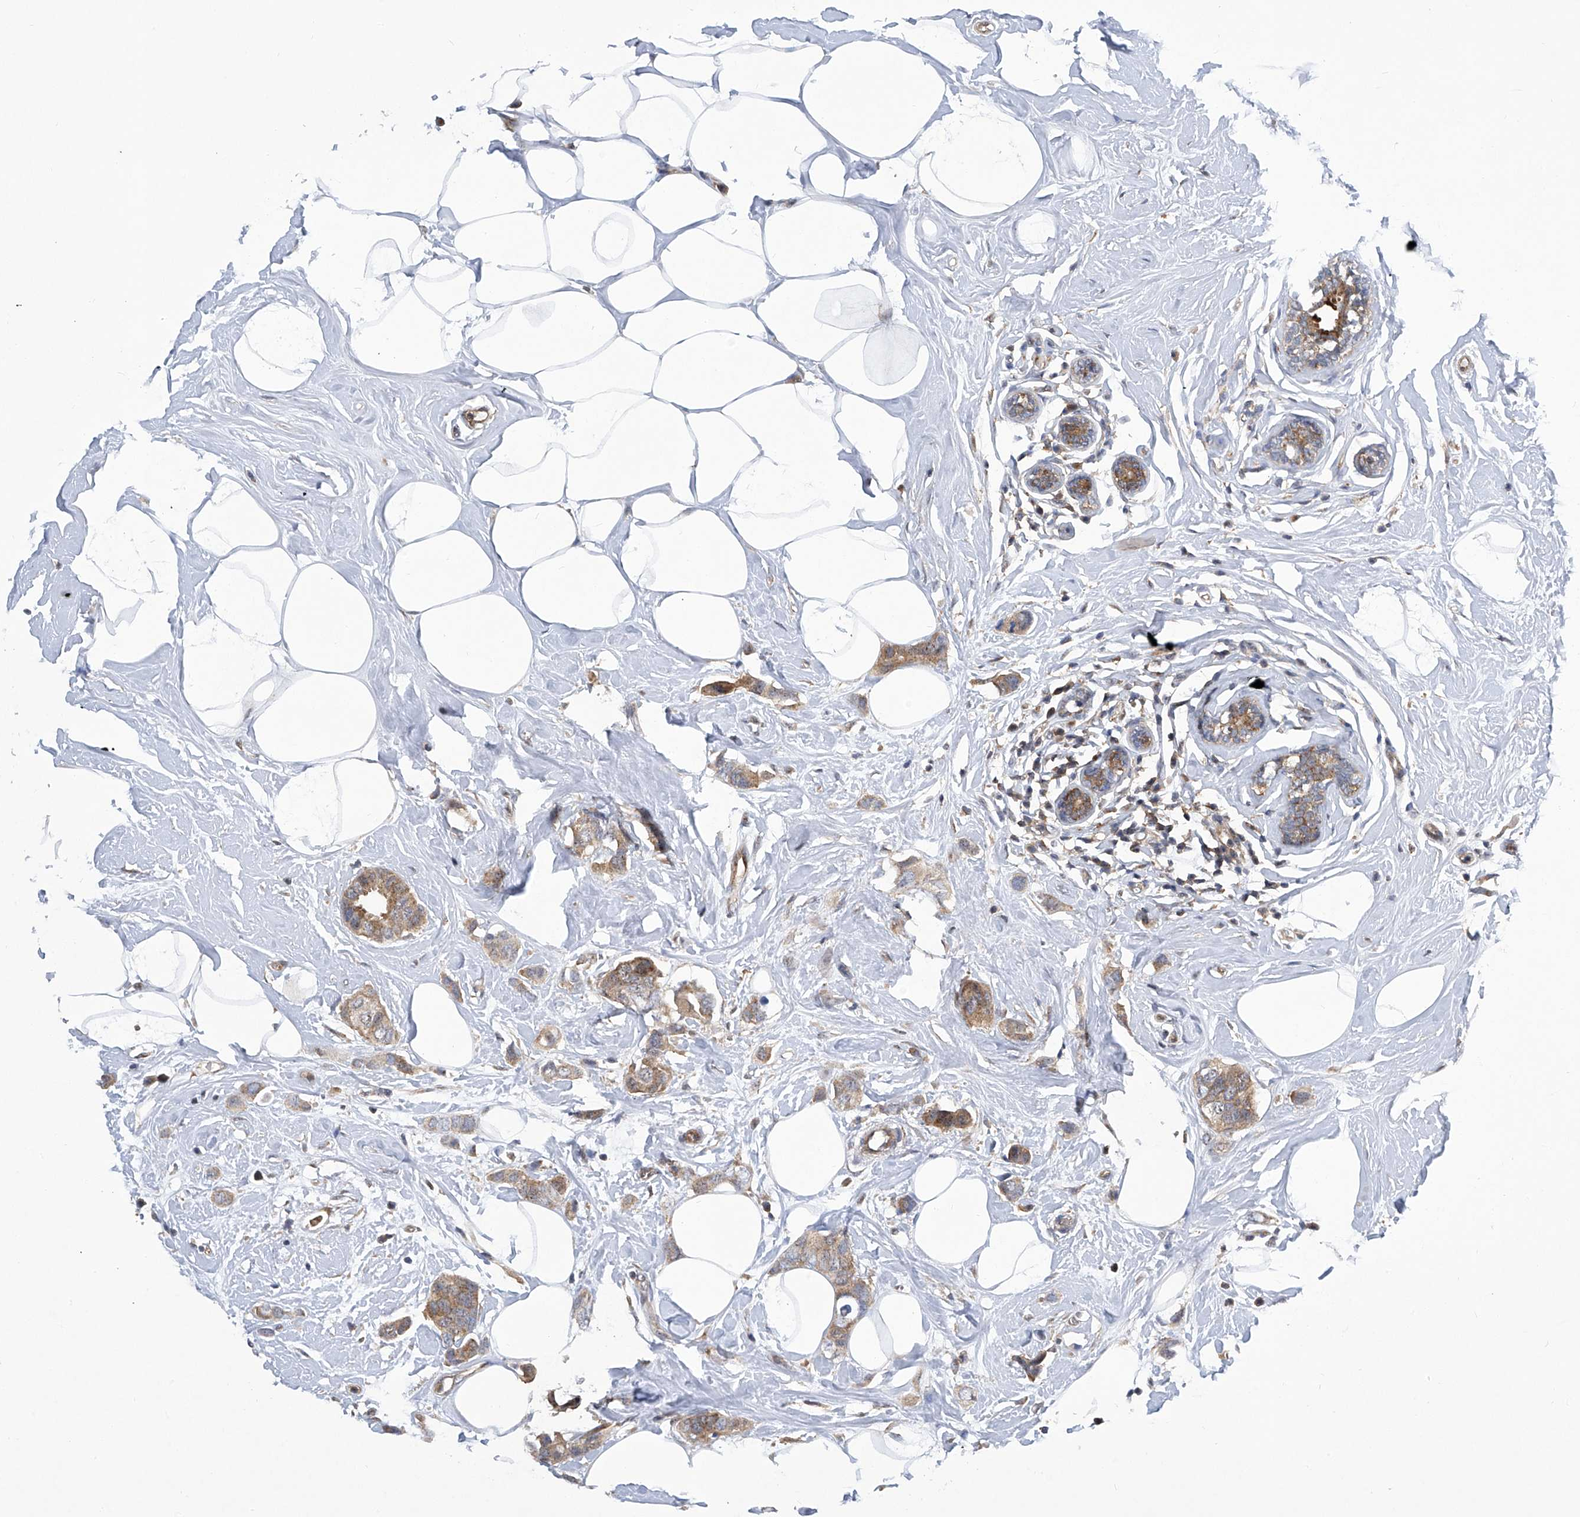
{"staining": {"intensity": "moderate", "quantity": ">75%", "location": "cytoplasmic/membranous"}, "tissue": "breast cancer", "cell_type": "Tumor cells", "image_type": "cancer", "snomed": [{"axis": "morphology", "description": "Normal tissue, NOS"}, {"axis": "morphology", "description": "Duct carcinoma"}, {"axis": "topography", "description": "Breast"}], "caption": "Brown immunohistochemical staining in breast invasive ductal carcinoma demonstrates moderate cytoplasmic/membranous expression in approximately >75% of tumor cells.", "gene": "CISH", "patient": {"sex": "female", "age": 50}}